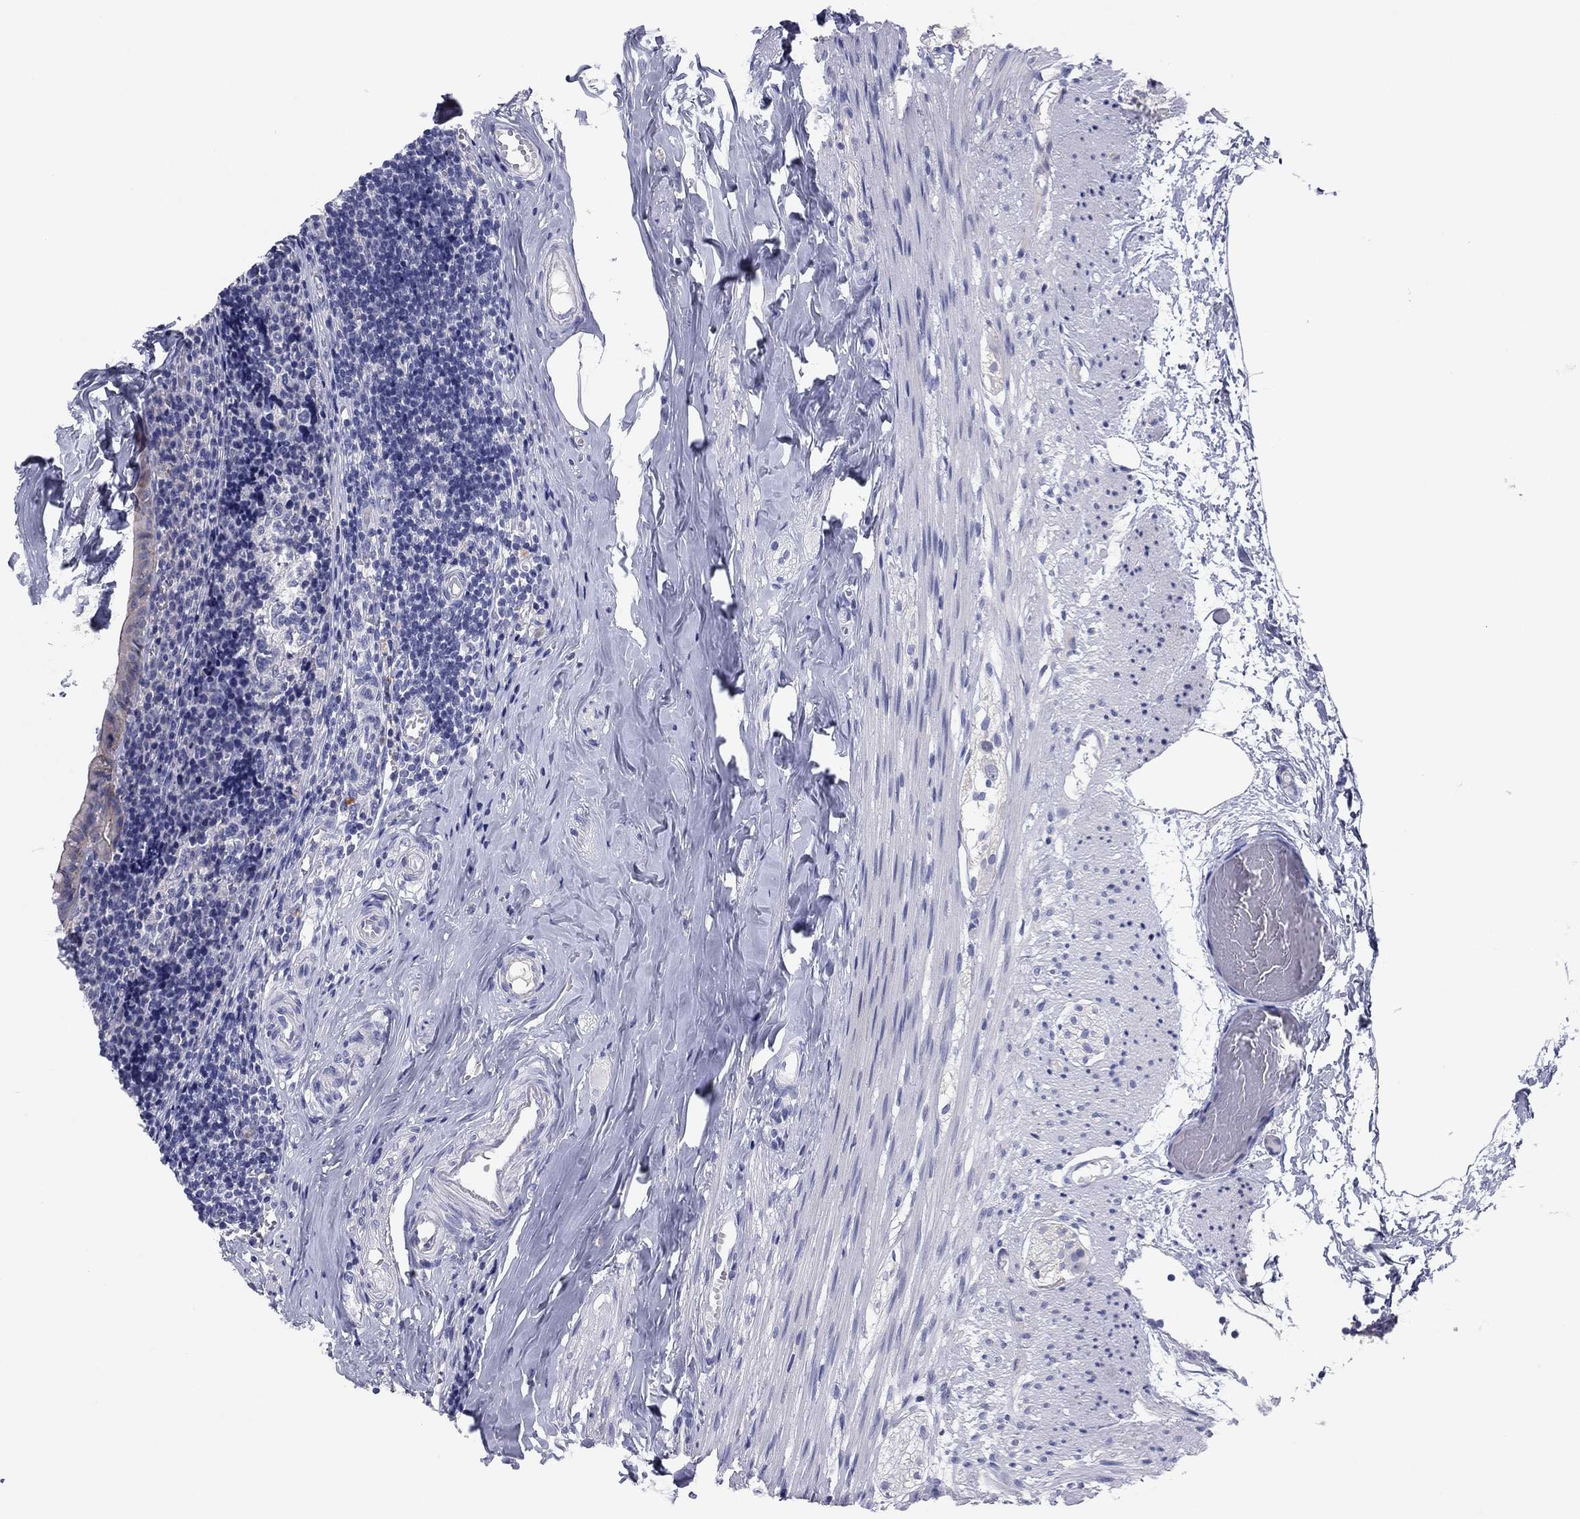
{"staining": {"intensity": "negative", "quantity": "none", "location": "none"}, "tissue": "appendix", "cell_type": "Glandular cells", "image_type": "normal", "snomed": [{"axis": "morphology", "description": "Normal tissue, NOS"}, {"axis": "topography", "description": "Appendix"}], "caption": "DAB (3,3'-diaminobenzidine) immunohistochemical staining of benign appendix demonstrates no significant positivity in glandular cells. Brightfield microscopy of immunohistochemistry stained with DAB (3,3'-diaminobenzidine) (brown) and hematoxylin (blue), captured at high magnification.", "gene": "CNTNAP4", "patient": {"sex": "female", "age": 23}}